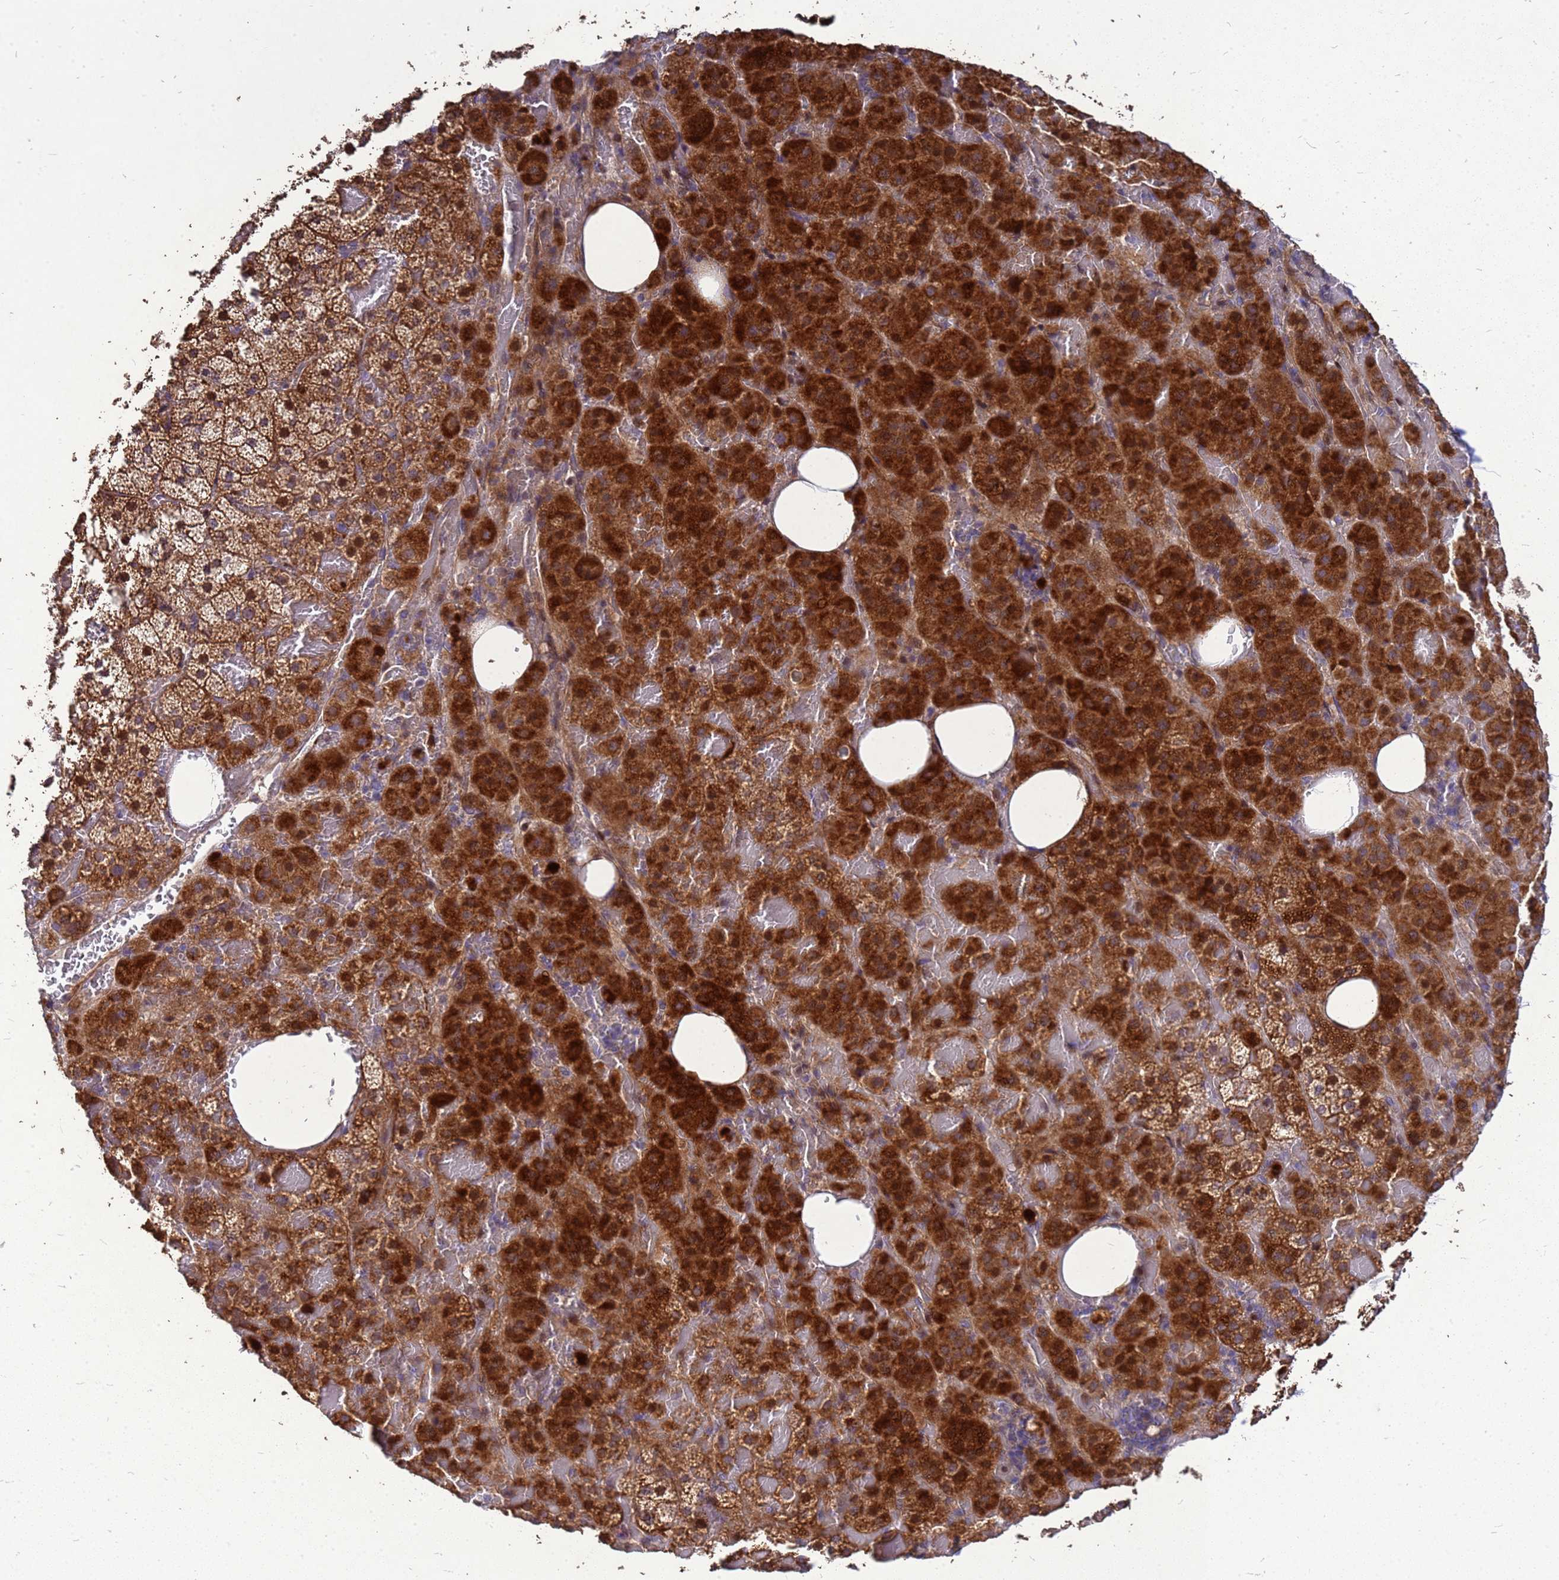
{"staining": {"intensity": "strong", "quantity": ">75%", "location": "cytoplasmic/membranous"}, "tissue": "adrenal gland", "cell_type": "Glandular cells", "image_type": "normal", "snomed": [{"axis": "morphology", "description": "Normal tissue, NOS"}, {"axis": "topography", "description": "Adrenal gland"}], "caption": "This is an image of immunohistochemistry staining of normal adrenal gland, which shows strong positivity in the cytoplasmic/membranous of glandular cells.", "gene": "RSPRY1", "patient": {"sex": "female", "age": 59}}